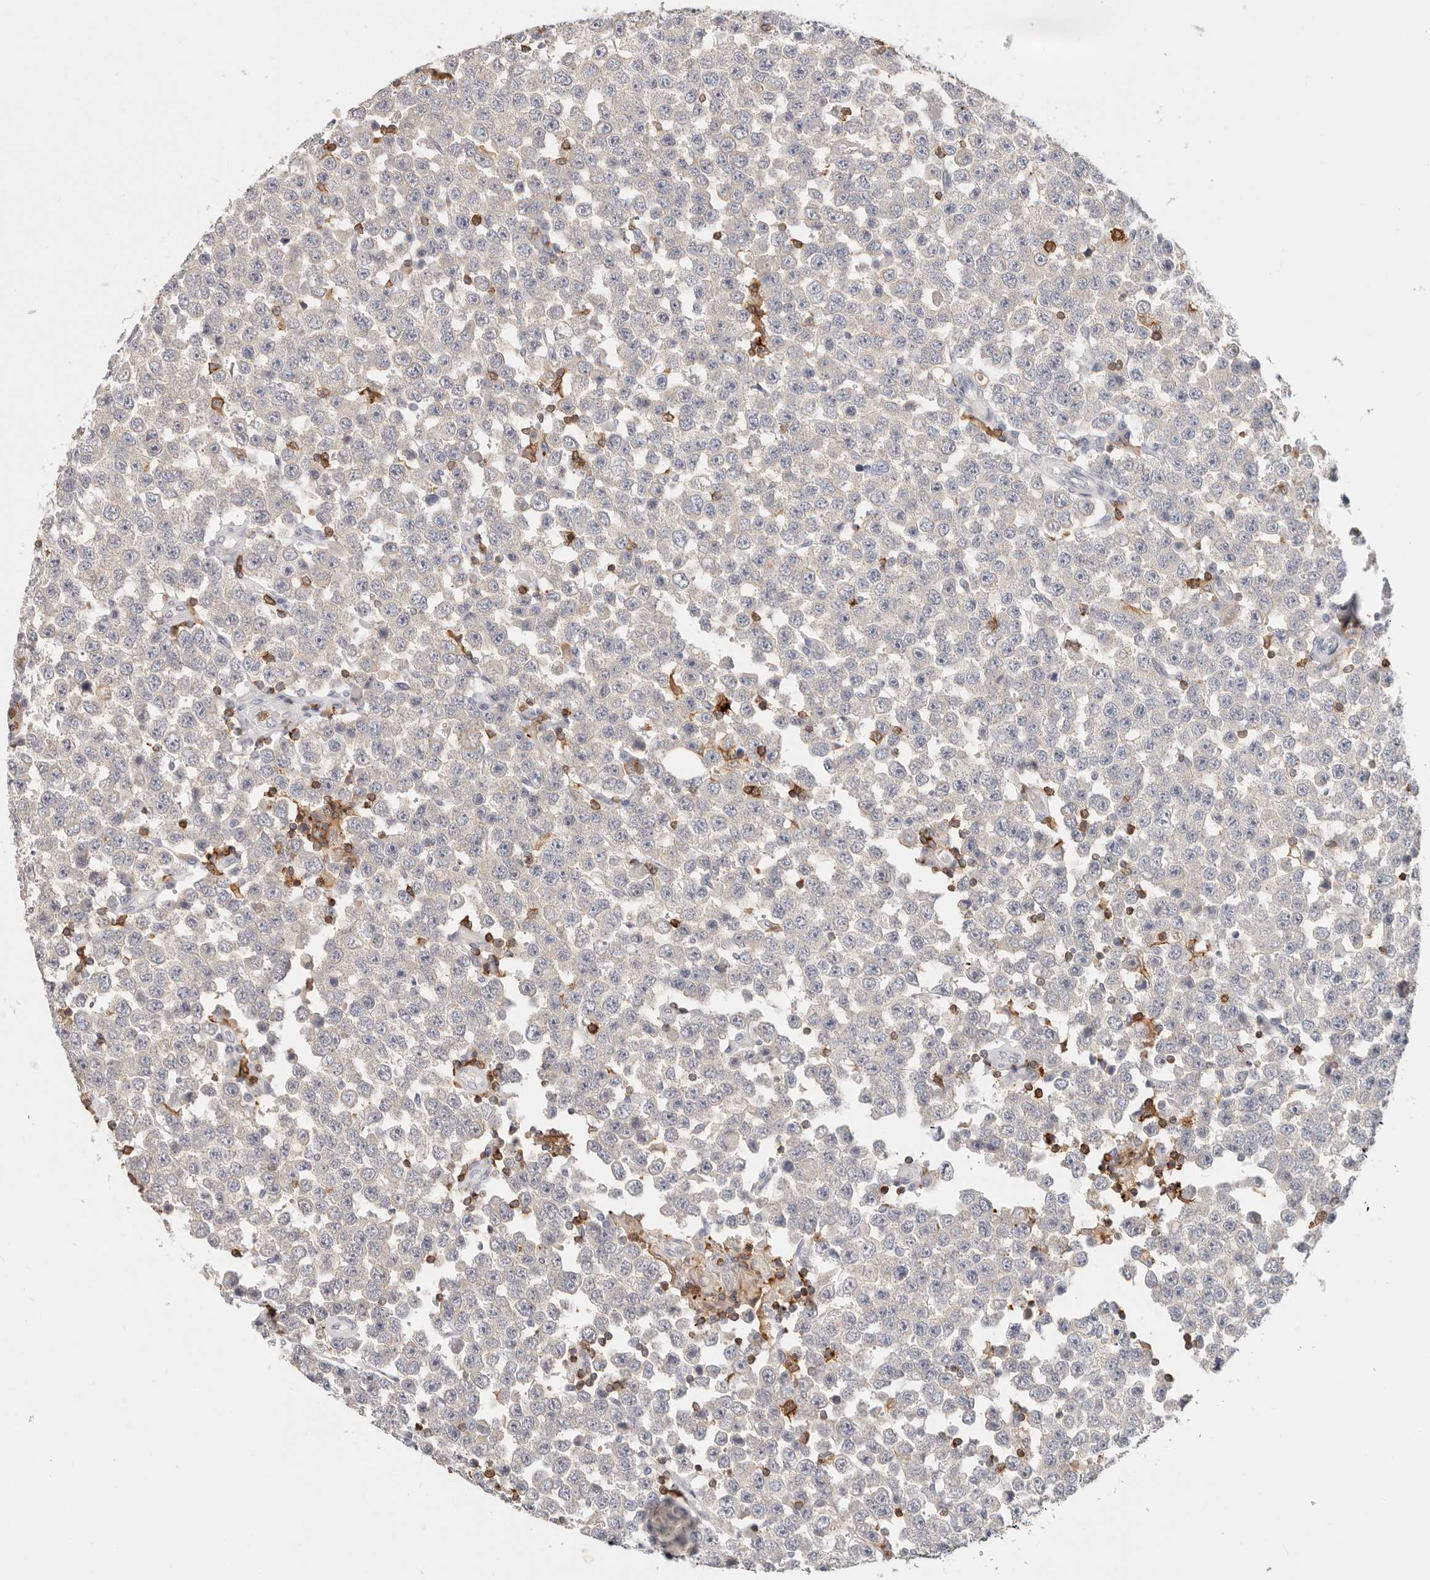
{"staining": {"intensity": "negative", "quantity": "none", "location": "none"}, "tissue": "testis cancer", "cell_type": "Tumor cells", "image_type": "cancer", "snomed": [{"axis": "morphology", "description": "Seminoma, NOS"}, {"axis": "topography", "description": "Testis"}], "caption": "Testis seminoma was stained to show a protein in brown. There is no significant expression in tumor cells. Brightfield microscopy of IHC stained with DAB (3,3'-diaminobenzidine) (brown) and hematoxylin (blue), captured at high magnification.", "gene": "TMEM63B", "patient": {"sex": "male", "age": 28}}